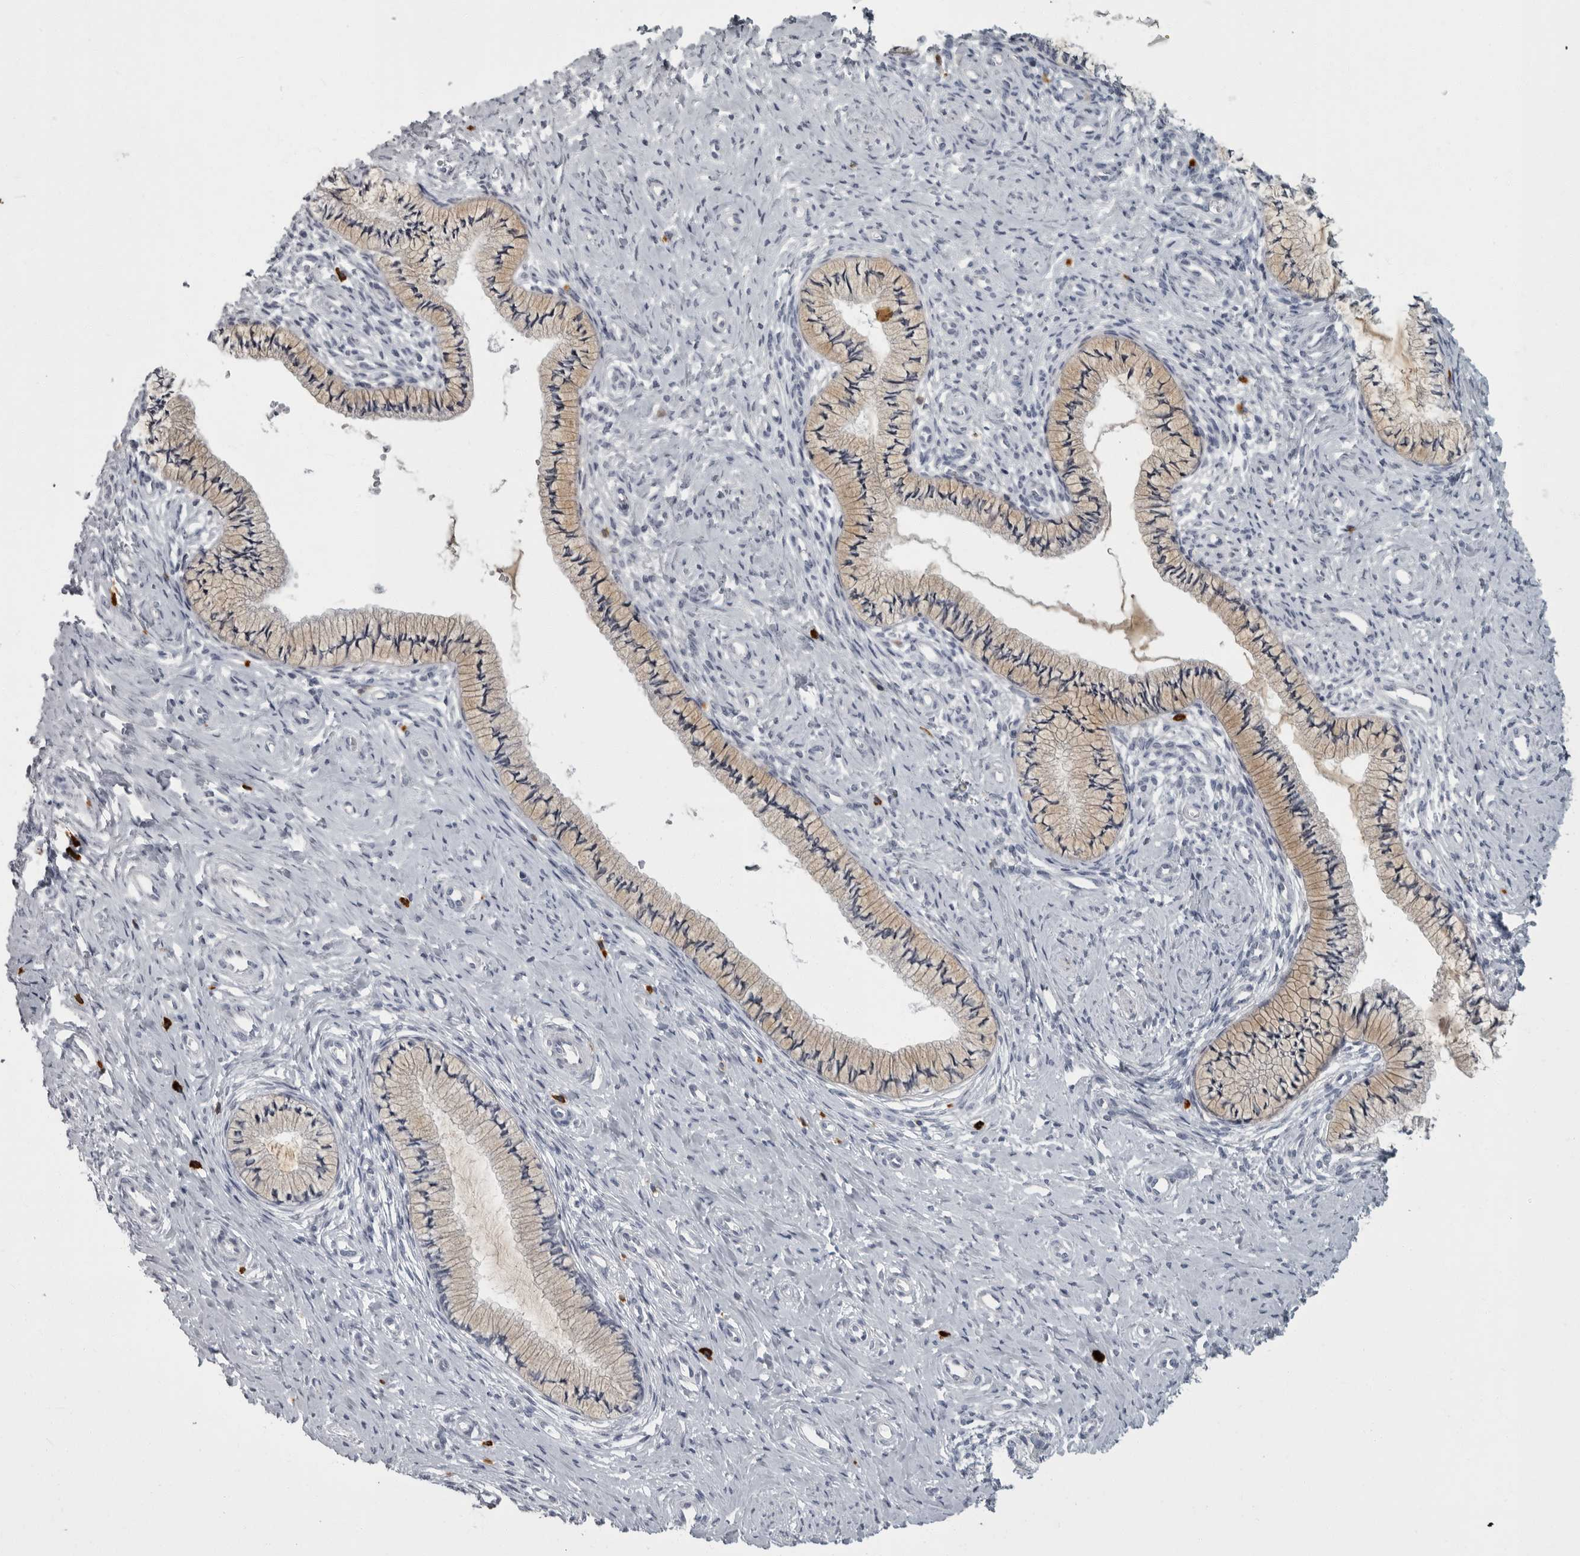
{"staining": {"intensity": "weak", "quantity": ">75%", "location": "cytoplasmic/membranous"}, "tissue": "cervix", "cell_type": "Glandular cells", "image_type": "normal", "snomed": [{"axis": "morphology", "description": "Normal tissue, NOS"}, {"axis": "topography", "description": "Cervix"}], "caption": "Human cervix stained for a protein (brown) reveals weak cytoplasmic/membranous positive positivity in approximately >75% of glandular cells.", "gene": "SLC25A39", "patient": {"sex": "female", "age": 36}}